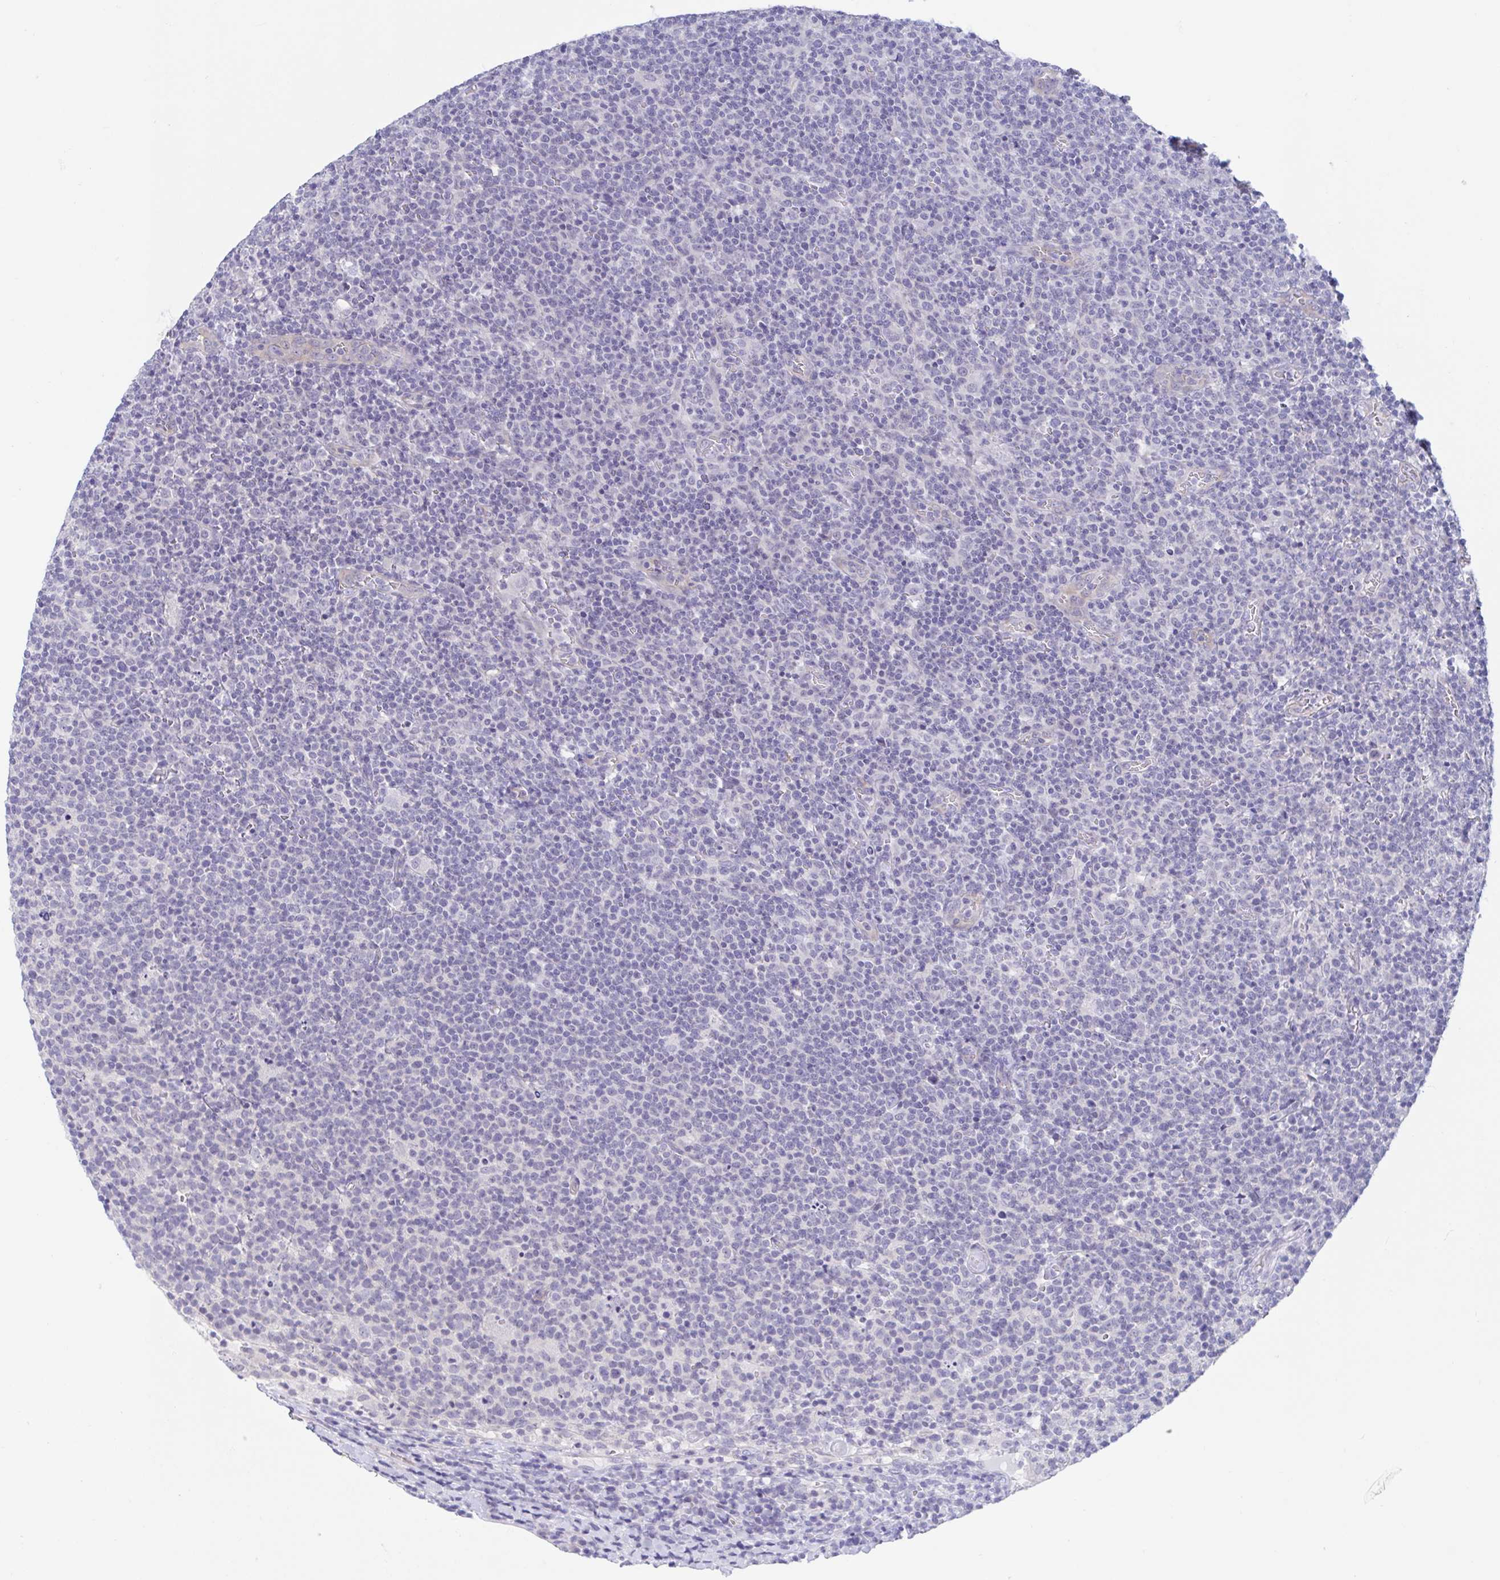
{"staining": {"intensity": "negative", "quantity": "none", "location": "none"}, "tissue": "lymphoma", "cell_type": "Tumor cells", "image_type": "cancer", "snomed": [{"axis": "morphology", "description": "Malignant lymphoma, non-Hodgkin's type, High grade"}, {"axis": "topography", "description": "Lymph node"}], "caption": "High magnification brightfield microscopy of lymphoma stained with DAB (brown) and counterstained with hematoxylin (blue): tumor cells show no significant positivity. (DAB immunohistochemistry (IHC), high magnification).", "gene": "TEX12", "patient": {"sex": "male", "age": 61}}